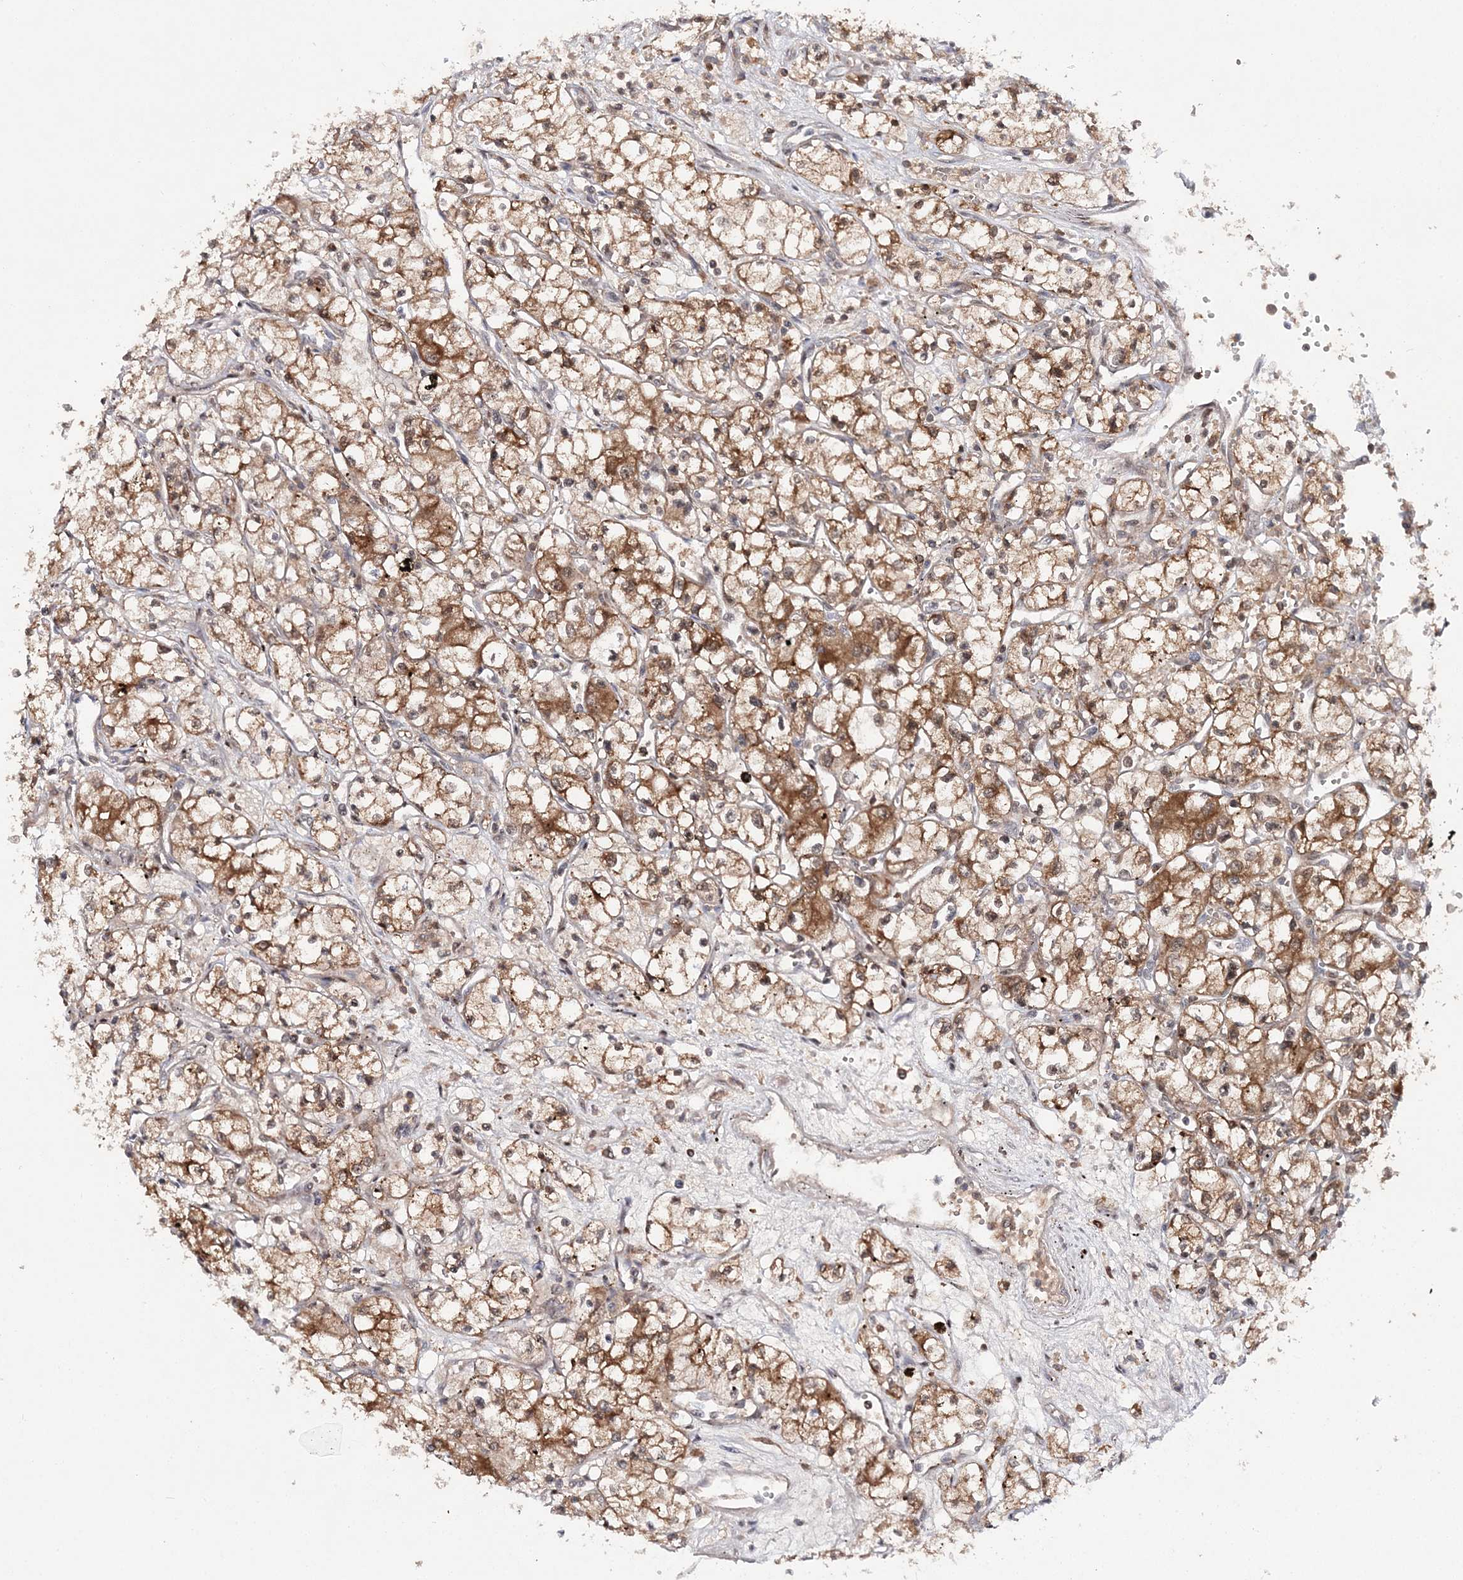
{"staining": {"intensity": "moderate", "quantity": ">75%", "location": "cytoplasmic/membranous"}, "tissue": "renal cancer", "cell_type": "Tumor cells", "image_type": "cancer", "snomed": [{"axis": "morphology", "description": "Adenocarcinoma, NOS"}, {"axis": "topography", "description": "Kidney"}], "caption": "Human adenocarcinoma (renal) stained with a protein marker shows moderate staining in tumor cells.", "gene": "NIF3L1", "patient": {"sex": "male", "age": 59}}